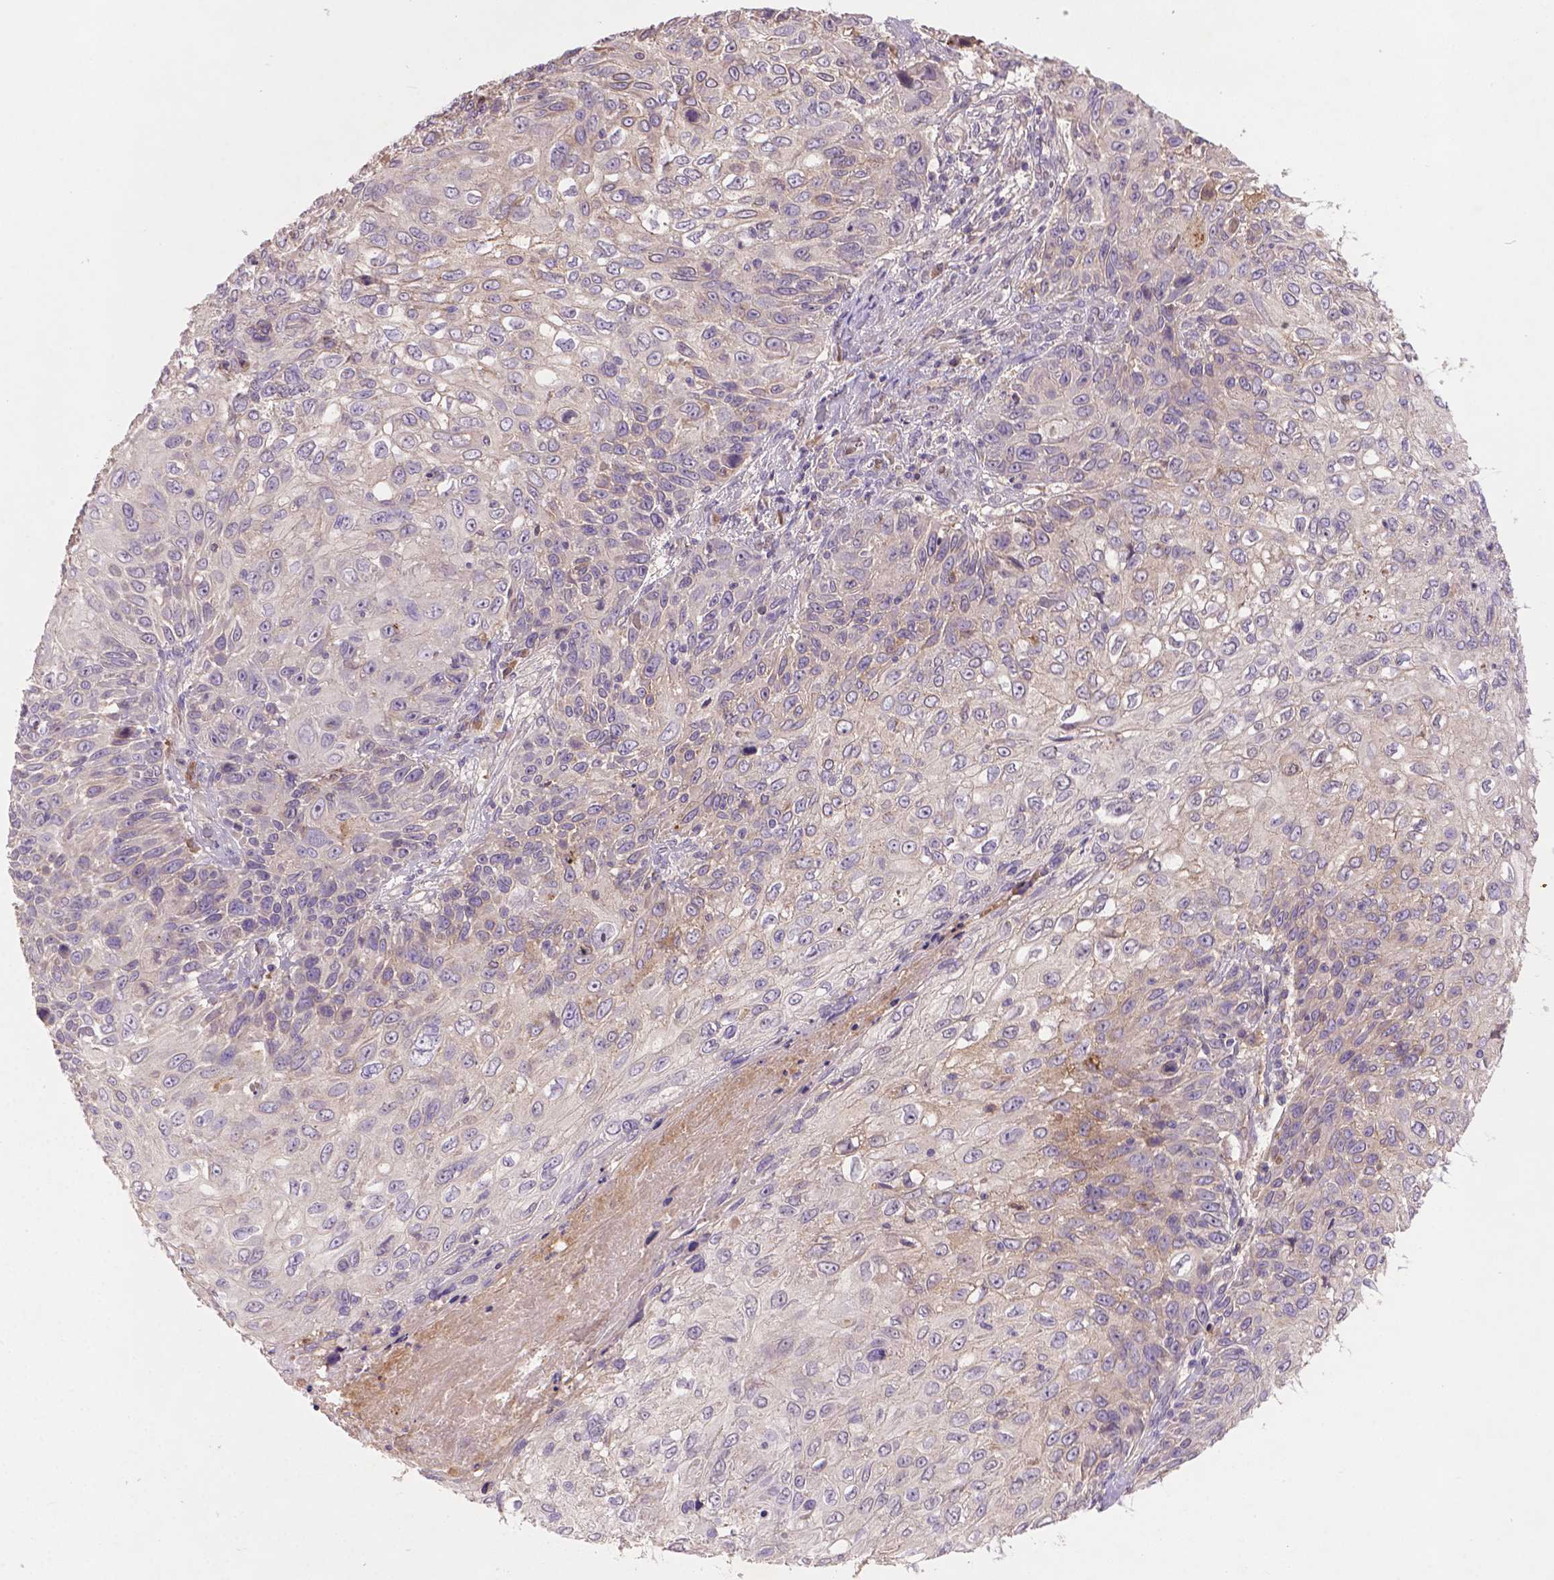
{"staining": {"intensity": "negative", "quantity": "none", "location": "none"}, "tissue": "skin cancer", "cell_type": "Tumor cells", "image_type": "cancer", "snomed": [{"axis": "morphology", "description": "Squamous cell carcinoma, NOS"}, {"axis": "topography", "description": "Skin"}], "caption": "This is a photomicrograph of IHC staining of skin cancer, which shows no positivity in tumor cells.", "gene": "SOX17", "patient": {"sex": "male", "age": 92}}